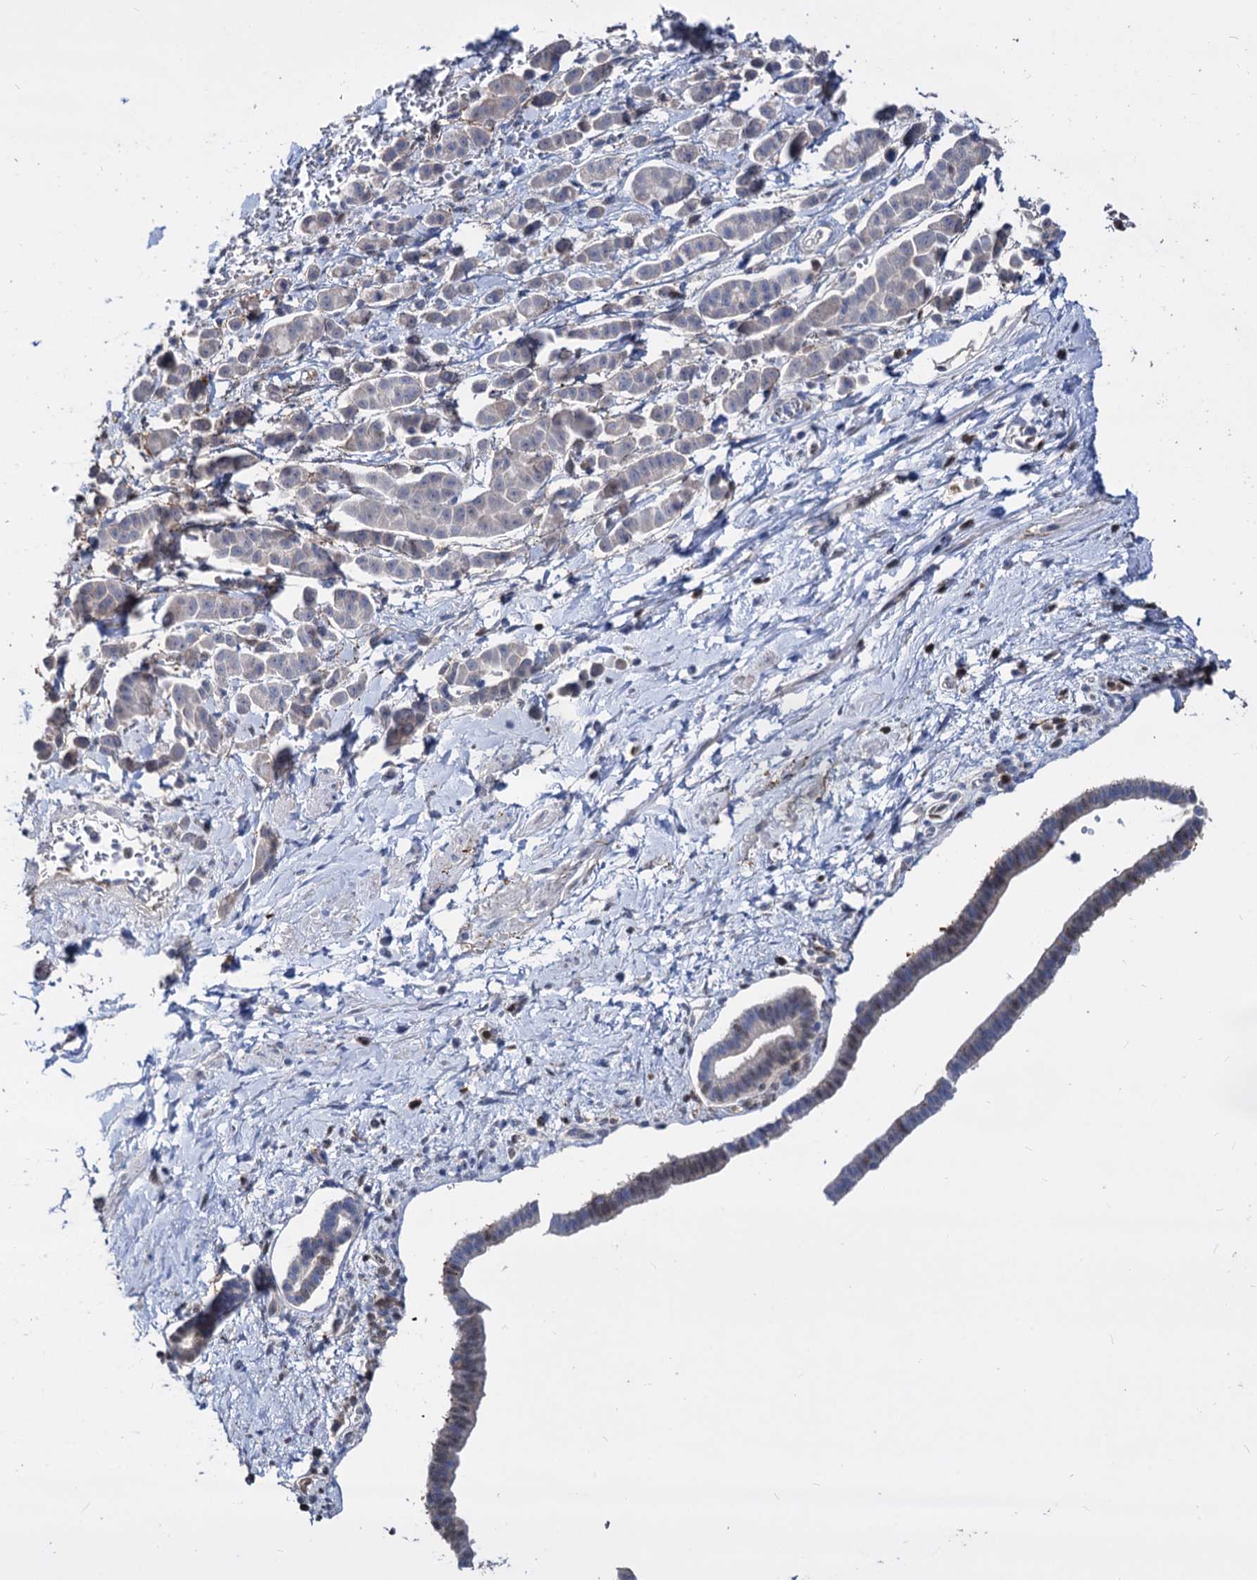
{"staining": {"intensity": "negative", "quantity": "none", "location": "none"}, "tissue": "pancreatic cancer", "cell_type": "Tumor cells", "image_type": "cancer", "snomed": [{"axis": "morphology", "description": "Normal tissue, NOS"}, {"axis": "morphology", "description": "Adenocarcinoma, NOS"}, {"axis": "topography", "description": "Pancreas"}], "caption": "IHC photomicrograph of human pancreatic cancer stained for a protein (brown), which exhibits no expression in tumor cells.", "gene": "PSMD4", "patient": {"sex": "female", "age": 64}}